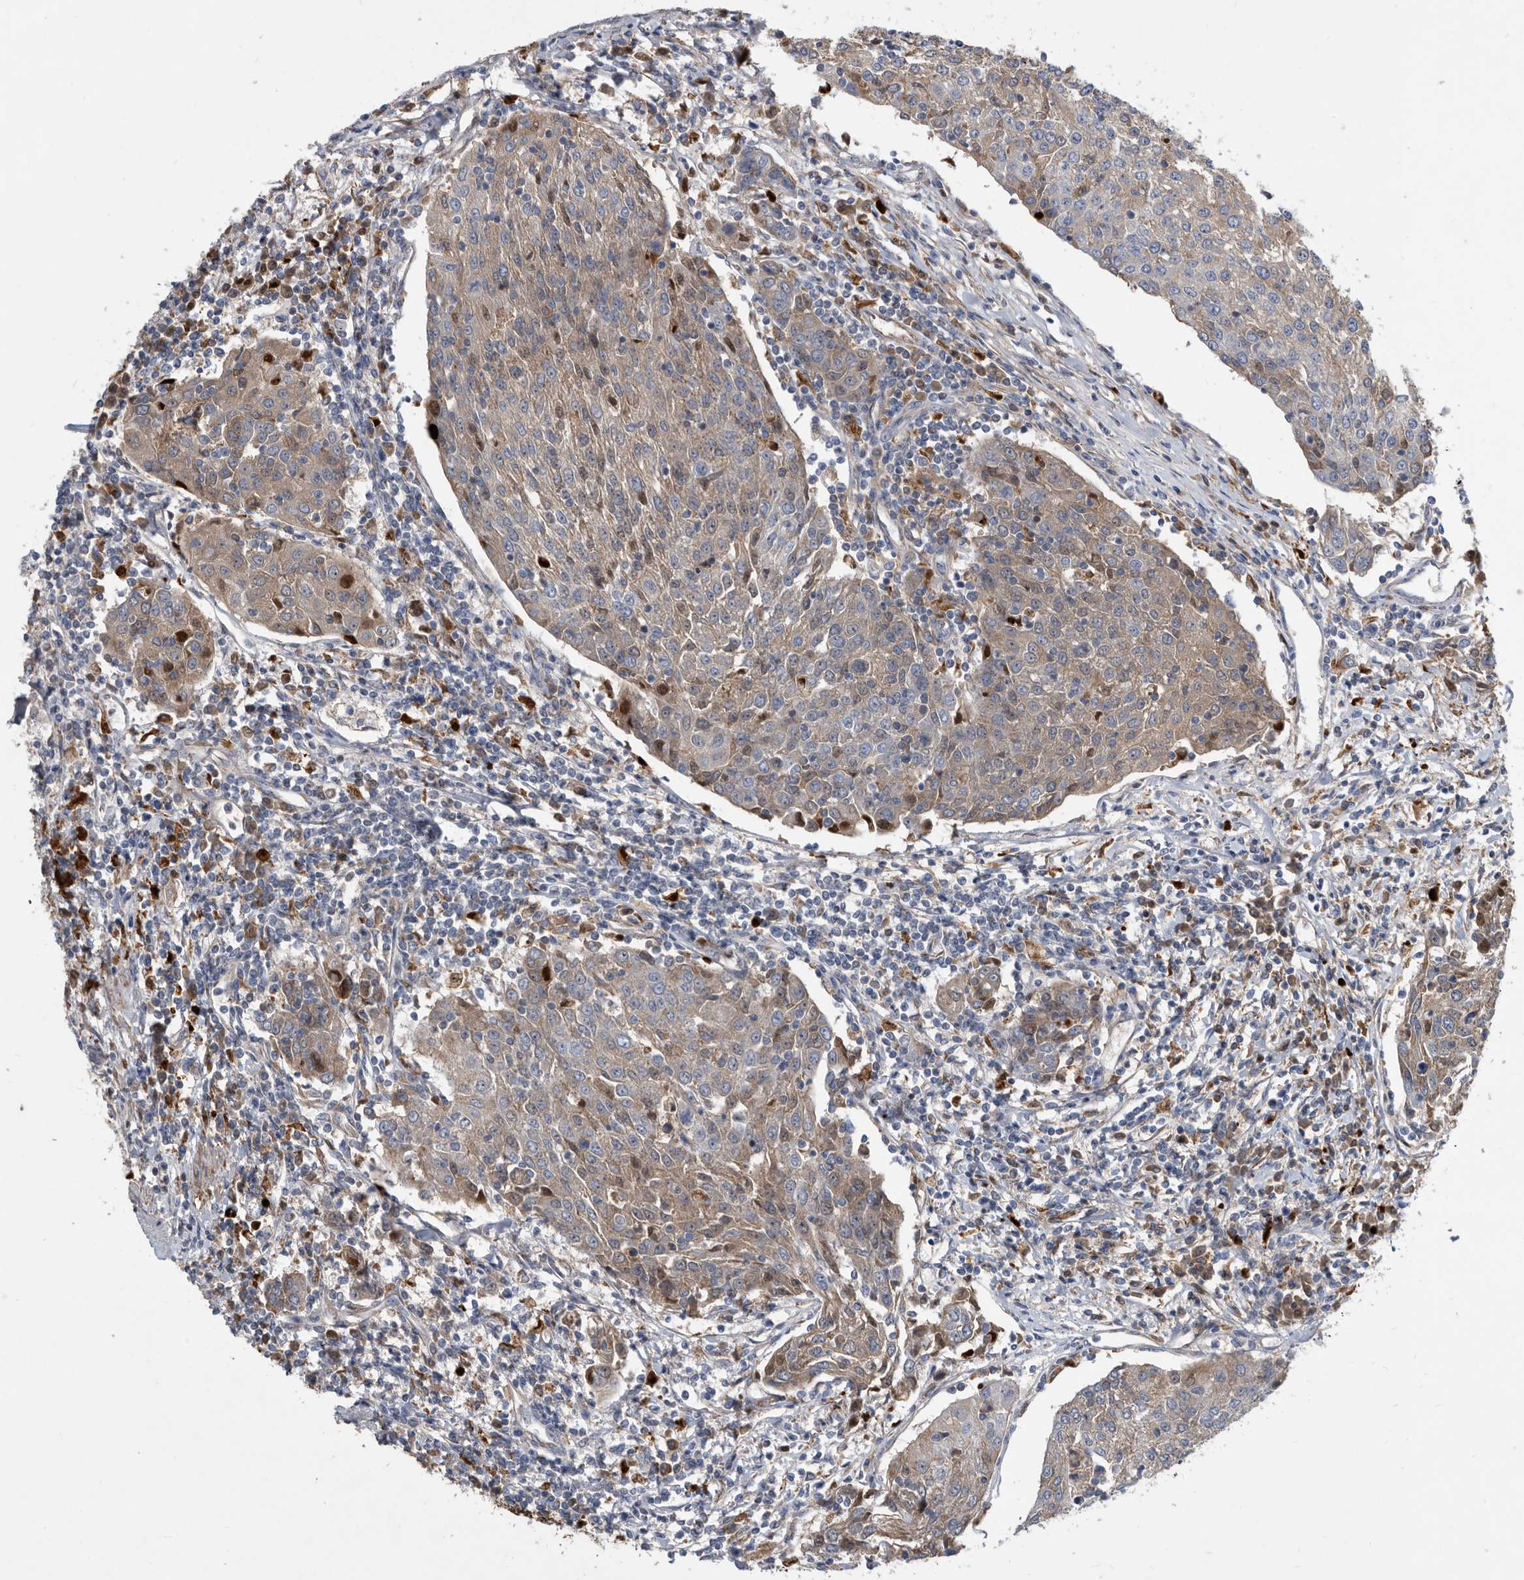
{"staining": {"intensity": "weak", "quantity": "25%-75%", "location": "cytoplasmic/membranous"}, "tissue": "urothelial cancer", "cell_type": "Tumor cells", "image_type": "cancer", "snomed": [{"axis": "morphology", "description": "Urothelial carcinoma, High grade"}, {"axis": "topography", "description": "Urinary bladder"}], "caption": "DAB (3,3'-diaminobenzidine) immunohistochemical staining of urothelial cancer displays weak cytoplasmic/membranous protein expression in about 25%-75% of tumor cells. (Brightfield microscopy of DAB IHC at high magnification).", "gene": "PI15", "patient": {"sex": "female", "age": 85}}